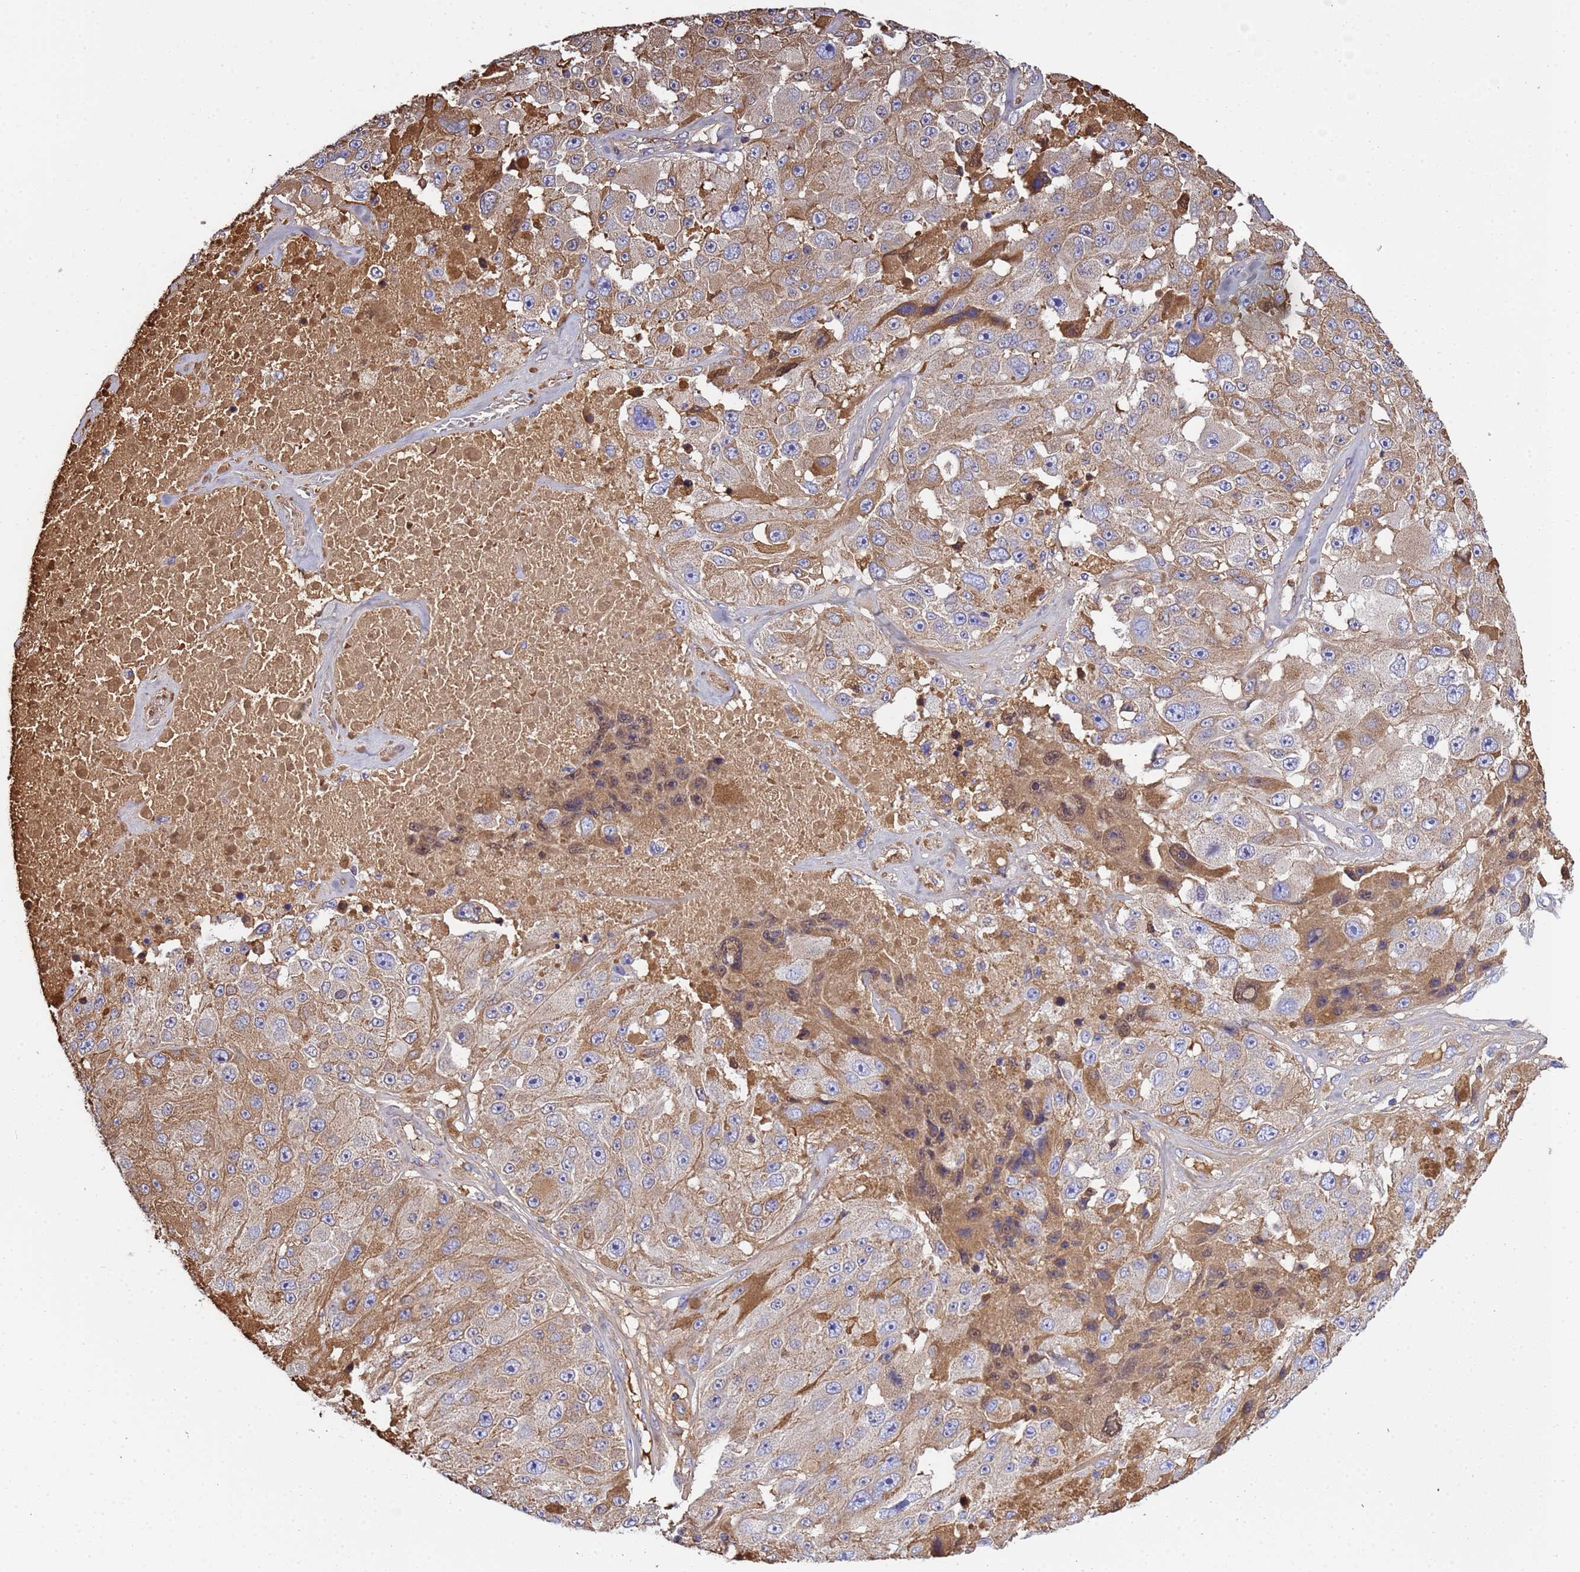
{"staining": {"intensity": "moderate", "quantity": "<25%", "location": "cytoplasmic/membranous"}, "tissue": "melanoma", "cell_type": "Tumor cells", "image_type": "cancer", "snomed": [{"axis": "morphology", "description": "Malignant melanoma, Metastatic site"}, {"axis": "topography", "description": "Lymph node"}], "caption": "A high-resolution histopathology image shows immunohistochemistry (IHC) staining of melanoma, which exhibits moderate cytoplasmic/membranous positivity in approximately <25% of tumor cells.", "gene": "GLUD1", "patient": {"sex": "male", "age": 62}}